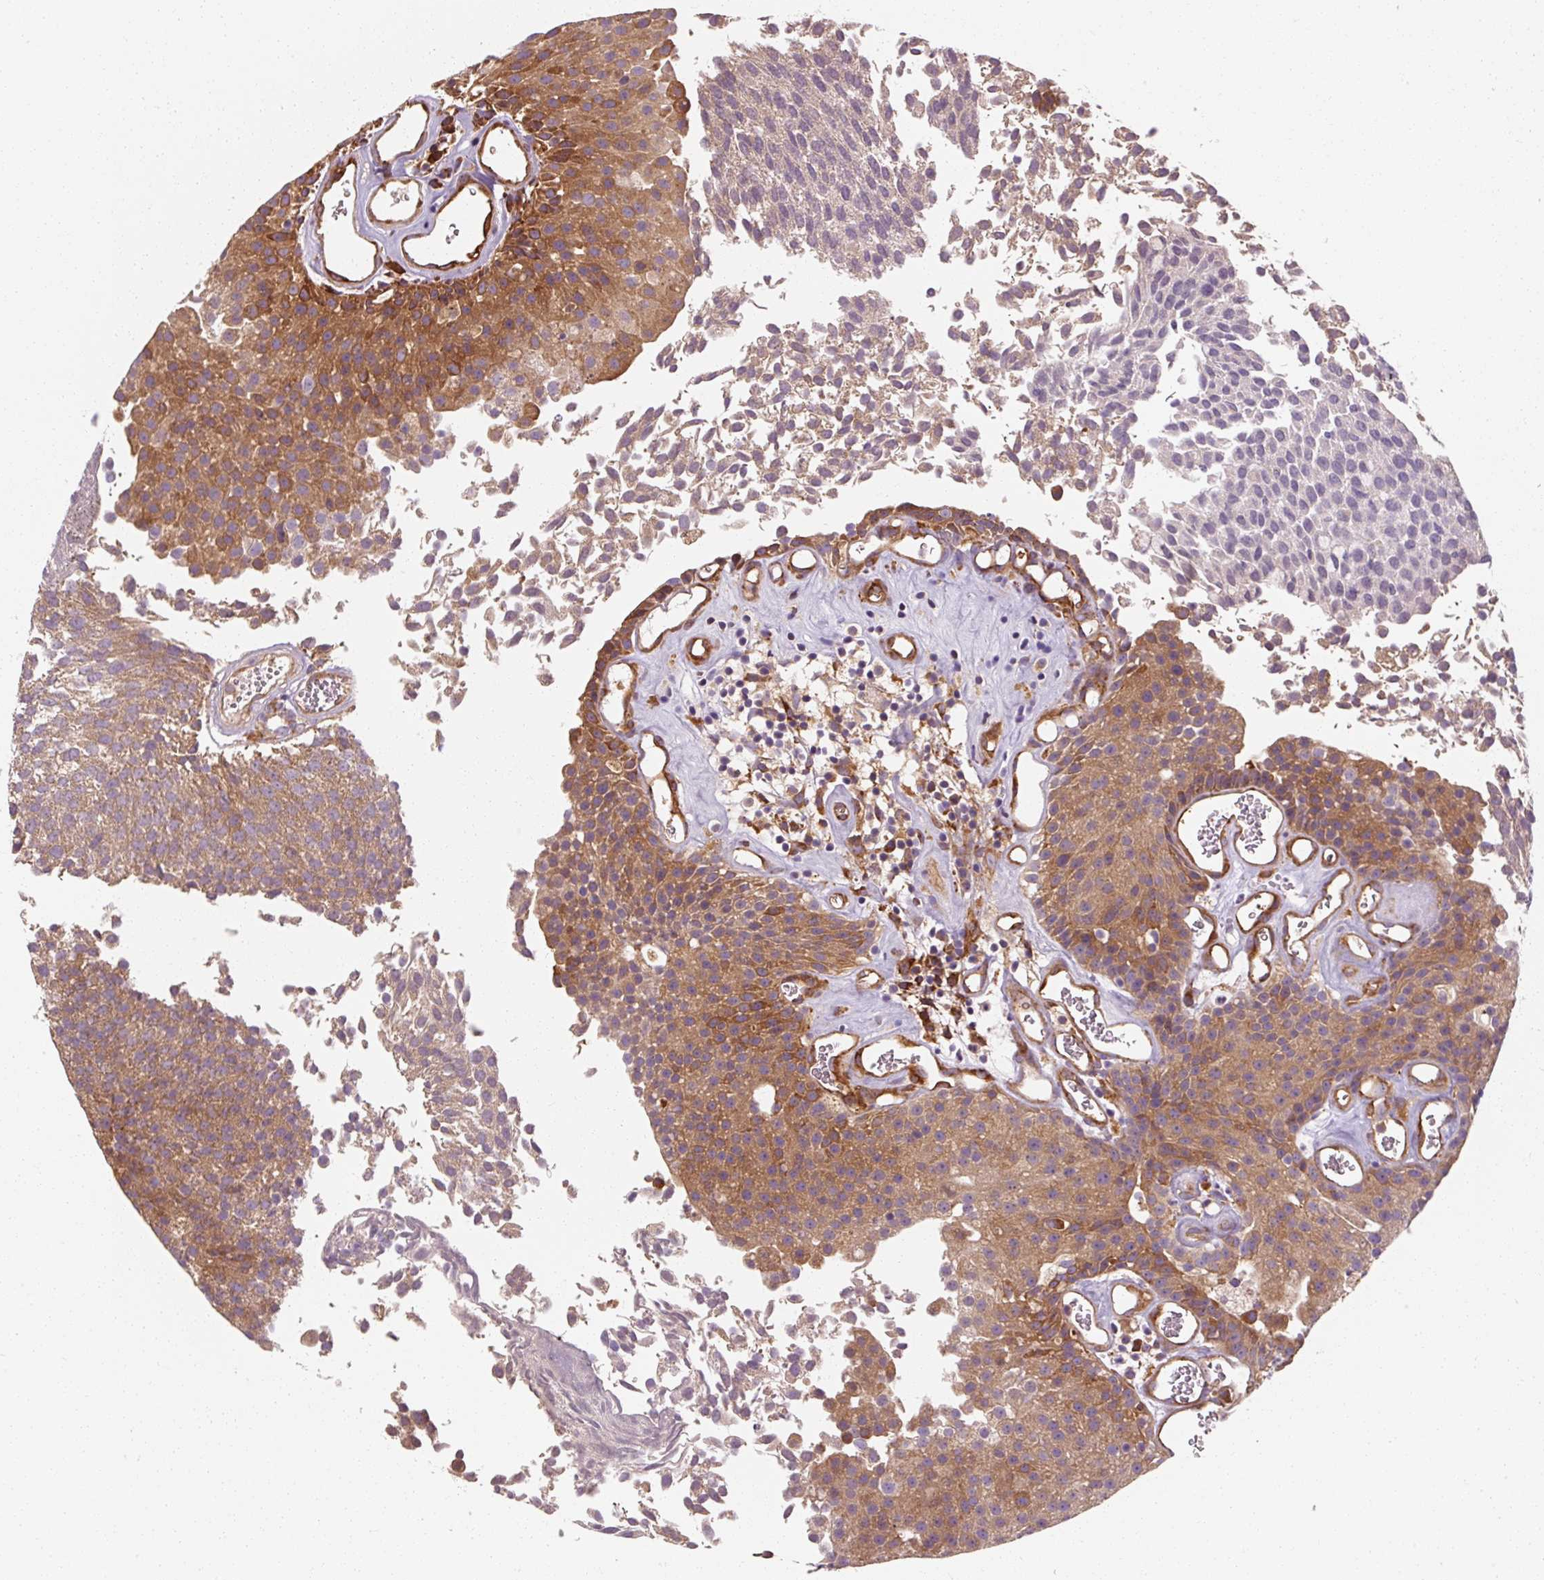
{"staining": {"intensity": "moderate", "quantity": ">75%", "location": "cytoplasmic/membranous"}, "tissue": "urothelial cancer", "cell_type": "Tumor cells", "image_type": "cancer", "snomed": [{"axis": "morphology", "description": "Urothelial carcinoma, Low grade"}, {"axis": "topography", "description": "Urinary bladder"}], "caption": "A high-resolution photomicrograph shows IHC staining of urothelial carcinoma (low-grade), which reveals moderate cytoplasmic/membranous expression in approximately >75% of tumor cells. (Brightfield microscopy of DAB IHC at high magnification).", "gene": "TBC1D4", "patient": {"sex": "female", "age": 79}}